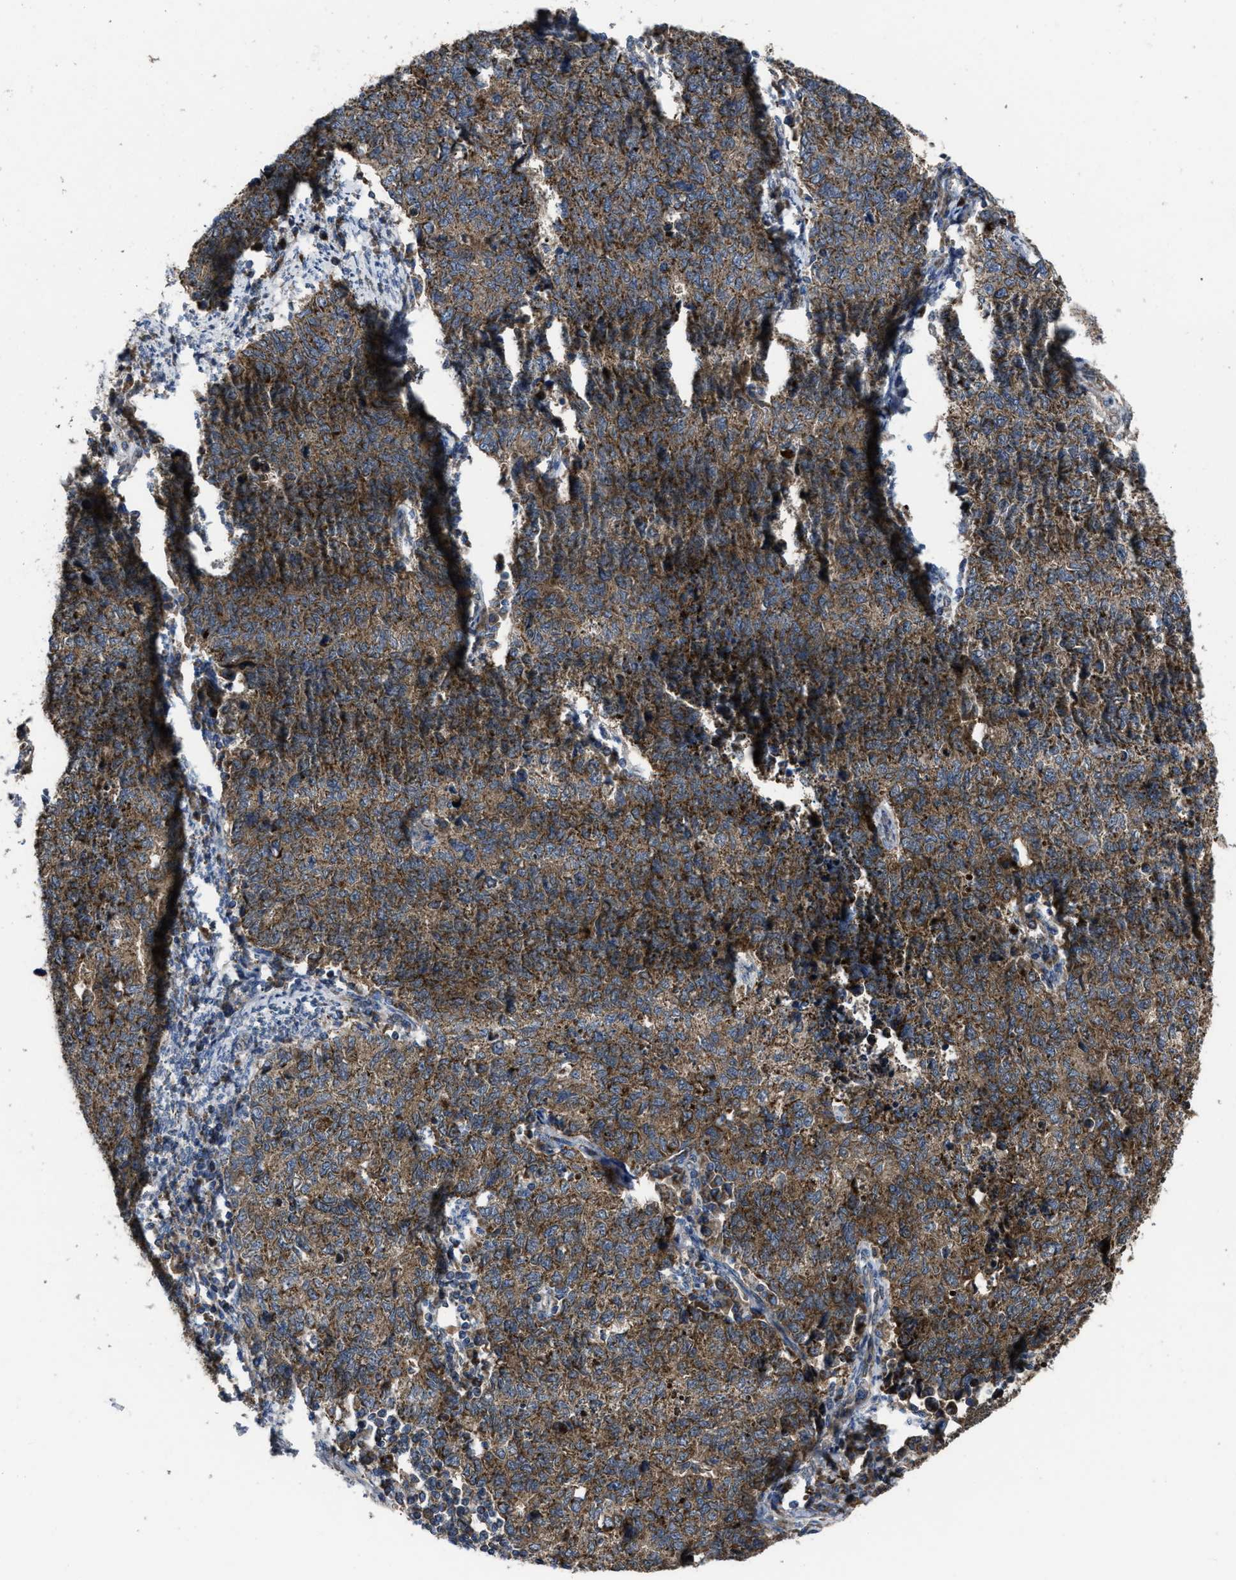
{"staining": {"intensity": "moderate", "quantity": ">75%", "location": "cytoplasmic/membranous"}, "tissue": "cervical cancer", "cell_type": "Tumor cells", "image_type": "cancer", "snomed": [{"axis": "morphology", "description": "Squamous cell carcinoma, NOS"}, {"axis": "topography", "description": "Cervix"}], "caption": "Immunohistochemical staining of cervical cancer reveals moderate cytoplasmic/membranous protein positivity in about >75% of tumor cells. (brown staining indicates protein expression, while blue staining denotes nuclei).", "gene": "PASK", "patient": {"sex": "female", "age": 63}}